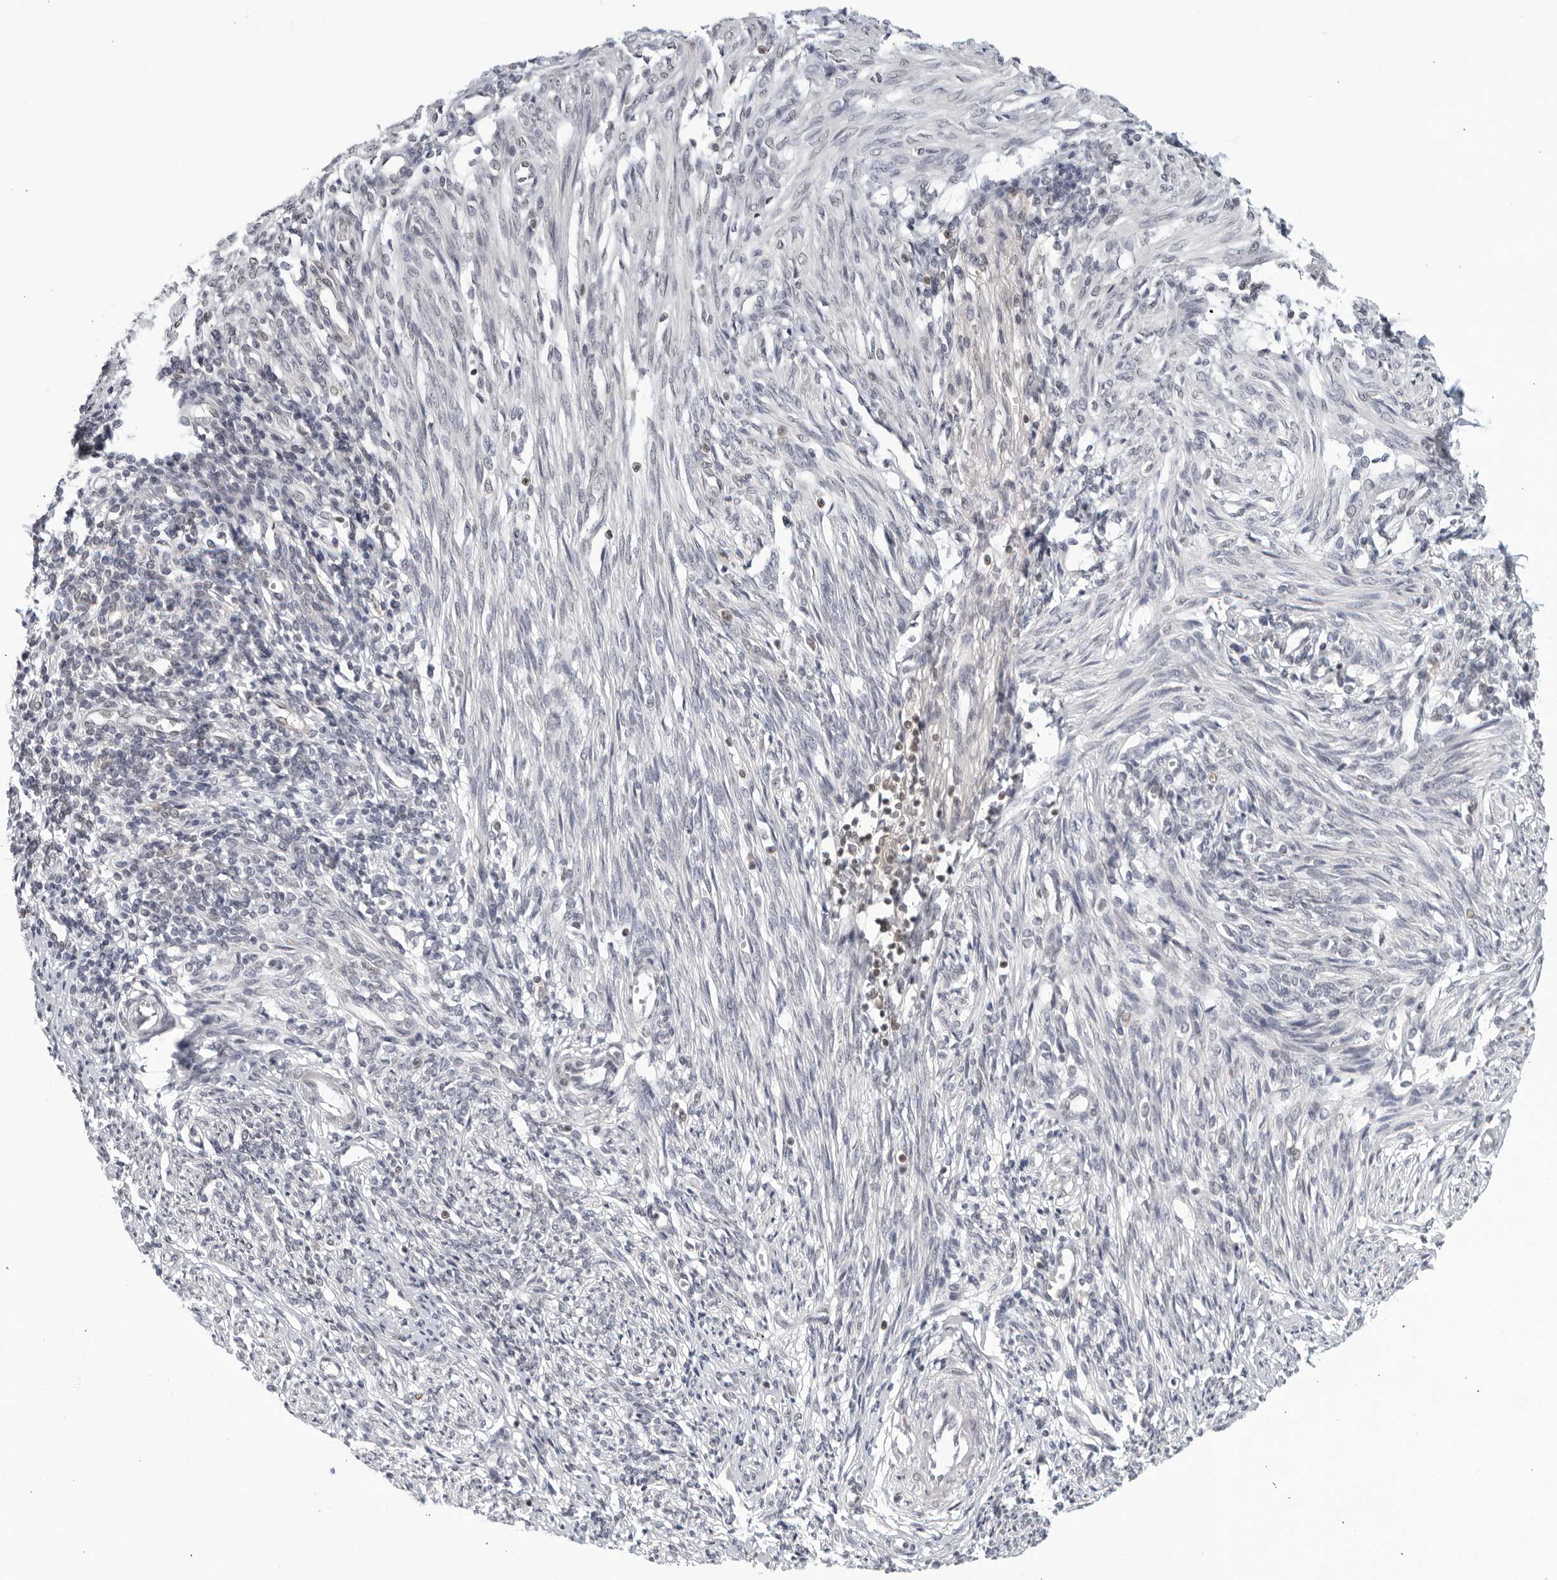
{"staining": {"intensity": "negative", "quantity": "none", "location": "none"}, "tissue": "endometrium", "cell_type": "Cells in endometrial stroma", "image_type": "normal", "snomed": [{"axis": "morphology", "description": "Normal tissue, NOS"}, {"axis": "topography", "description": "Endometrium"}], "caption": "Human endometrium stained for a protein using immunohistochemistry (IHC) shows no staining in cells in endometrial stroma.", "gene": "CC2D1B", "patient": {"sex": "female", "age": 66}}